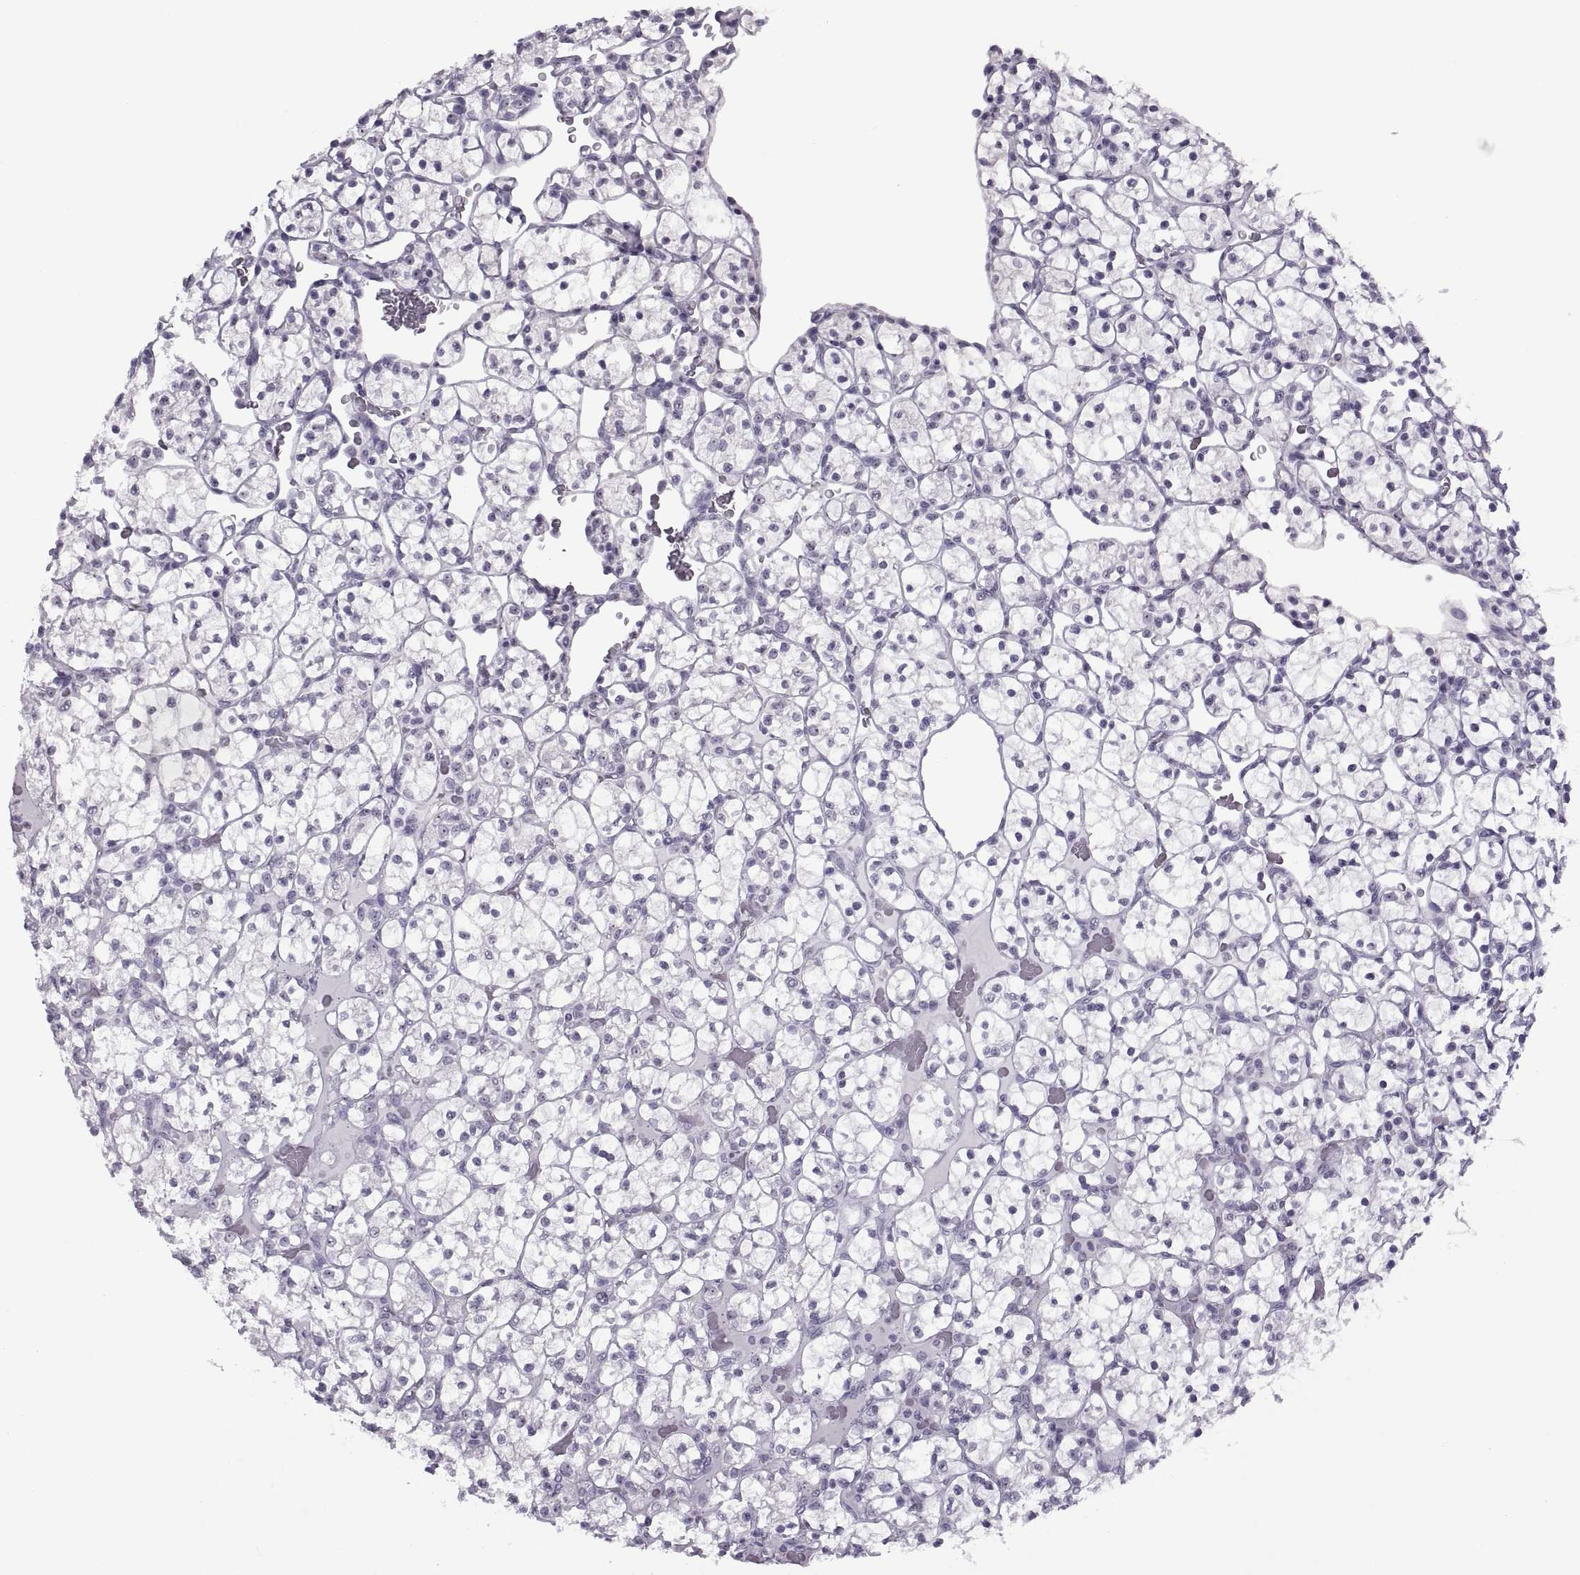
{"staining": {"intensity": "negative", "quantity": "none", "location": "none"}, "tissue": "renal cancer", "cell_type": "Tumor cells", "image_type": "cancer", "snomed": [{"axis": "morphology", "description": "Adenocarcinoma, NOS"}, {"axis": "topography", "description": "Kidney"}], "caption": "The histopathology image reveals no significant expression in tumor cells of adenocarcinoma (renal).", "gene": "ASIC2", "patient": {"sex": "female", "age": 89}}